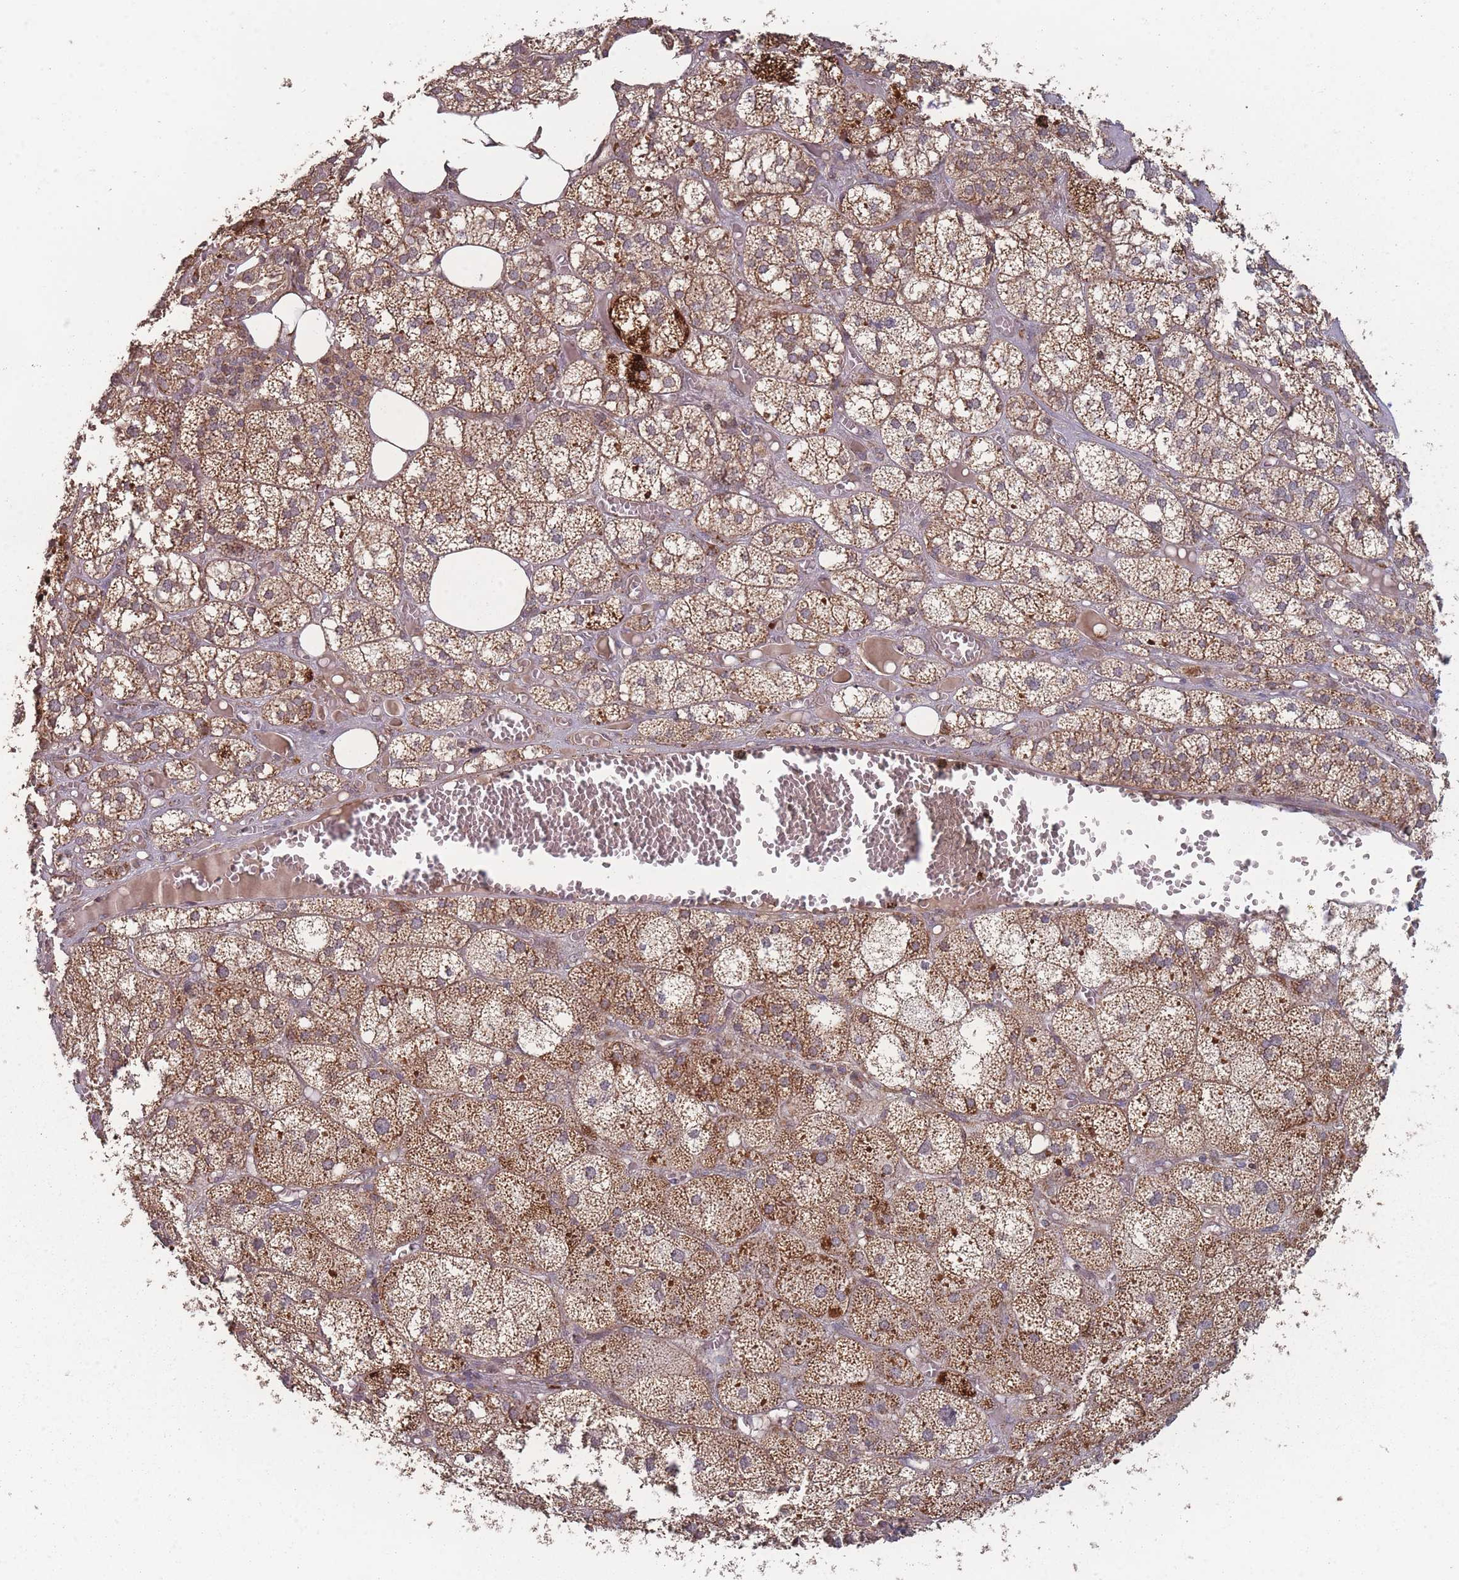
{"staining": {"intensity": "moderate", "quantity": ">75%", "location": "cytoplasmic/membranous"}, "tissue": "adrenal gland", "cell_type": "Glandular cells", "image_type": "normal", "snomed": [{"axis": "morphology", "description": "Normal tissue, NOS"}, {"axis": "topography", "description": "Adrenal gland"}], "caption": "About >75% of glandular cells in benign human adrenal gland exhibit moderate cytoplasmic/membranous protein expression as visualized by brown immunohistochemical staining.", "gene": "LYRM7", "patient": {"sex": "female", "age": 61}}